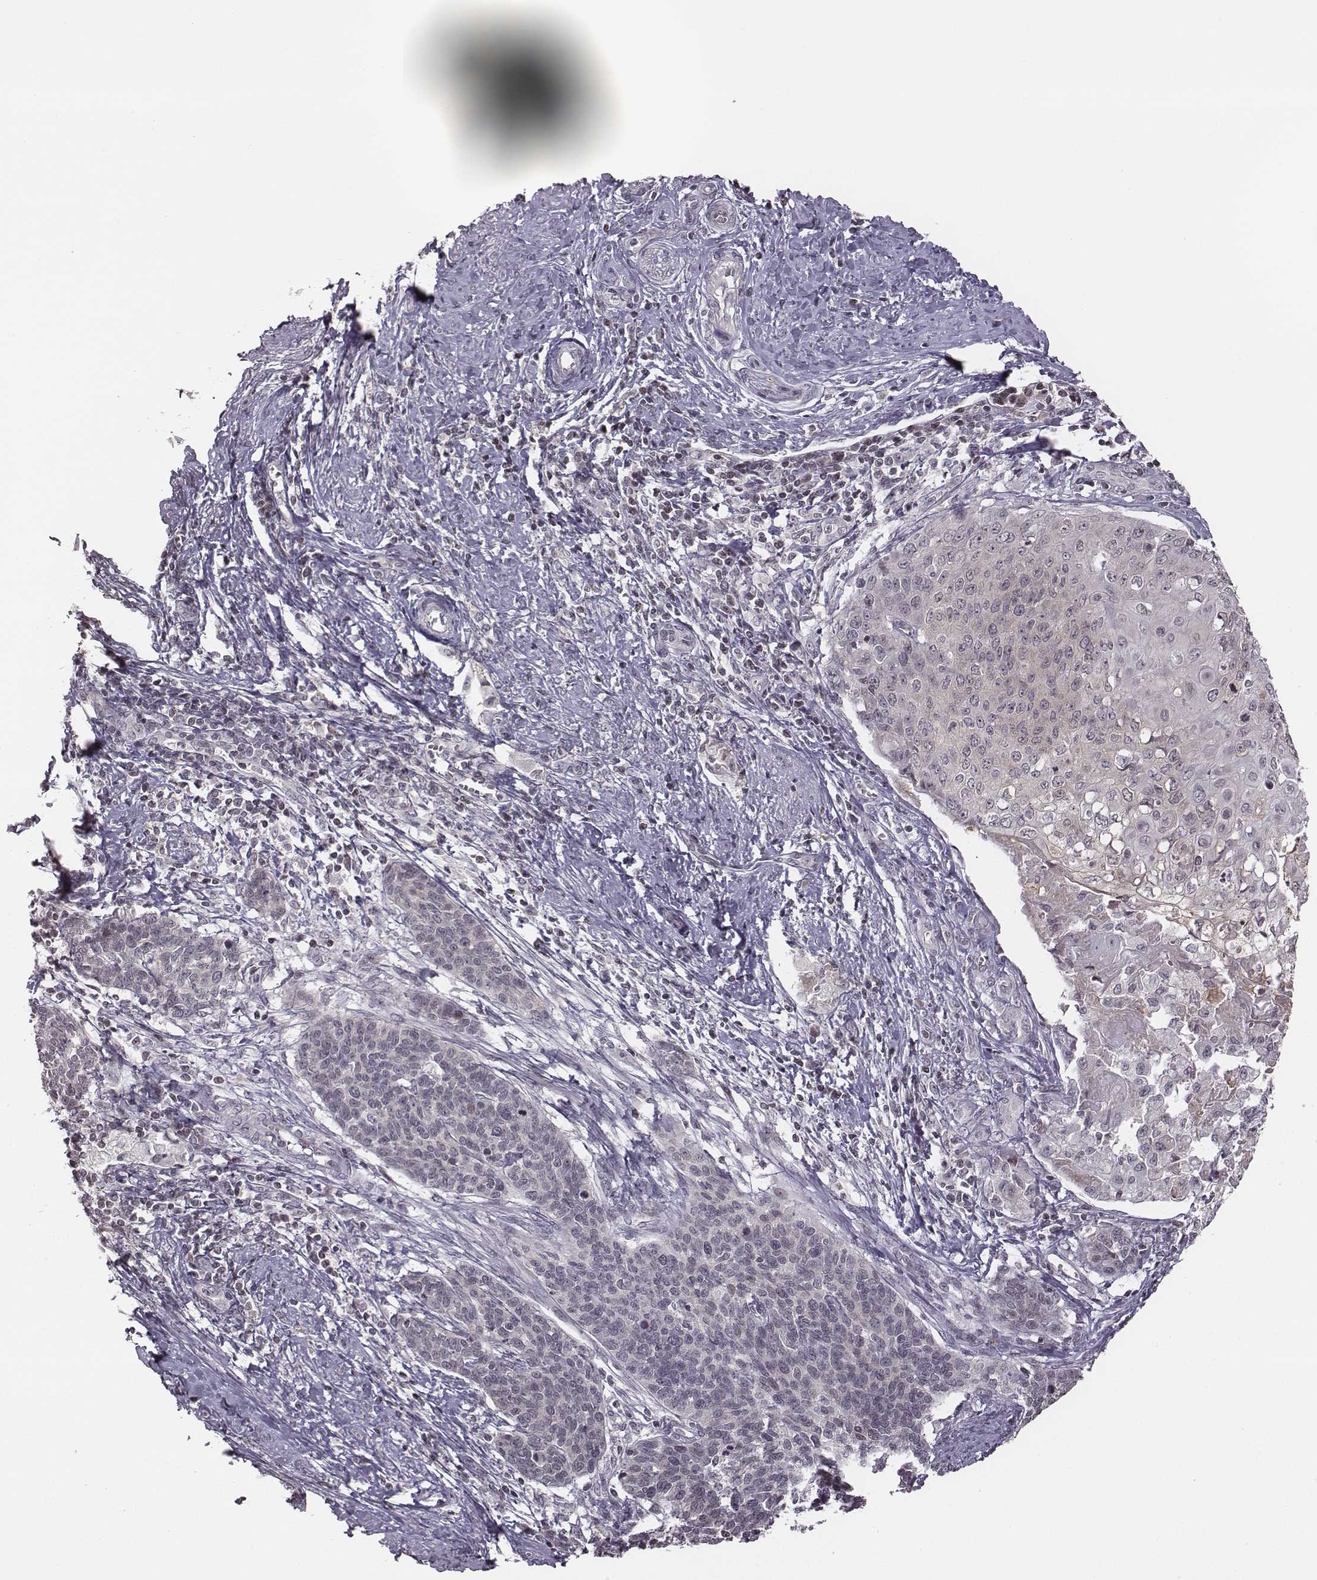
{"staining": {"intensity": "negative", "quantity": "none", "location": "none"}, "tissue": "cervical cancer", "cell_type": "Tumor cells", "image_type": "cancer", "snomed": [{"axis": "morphology", "description": "Squamous cell carcinoma, NOS"}, {"axis": "topography", "description": "Cervix"}], "caption": "Cervical cancer stained for a protein using IHC demonstrates no expression tumor cells.", "gene": "GRM4", "patient": {"sex": "female", "age": 39}}